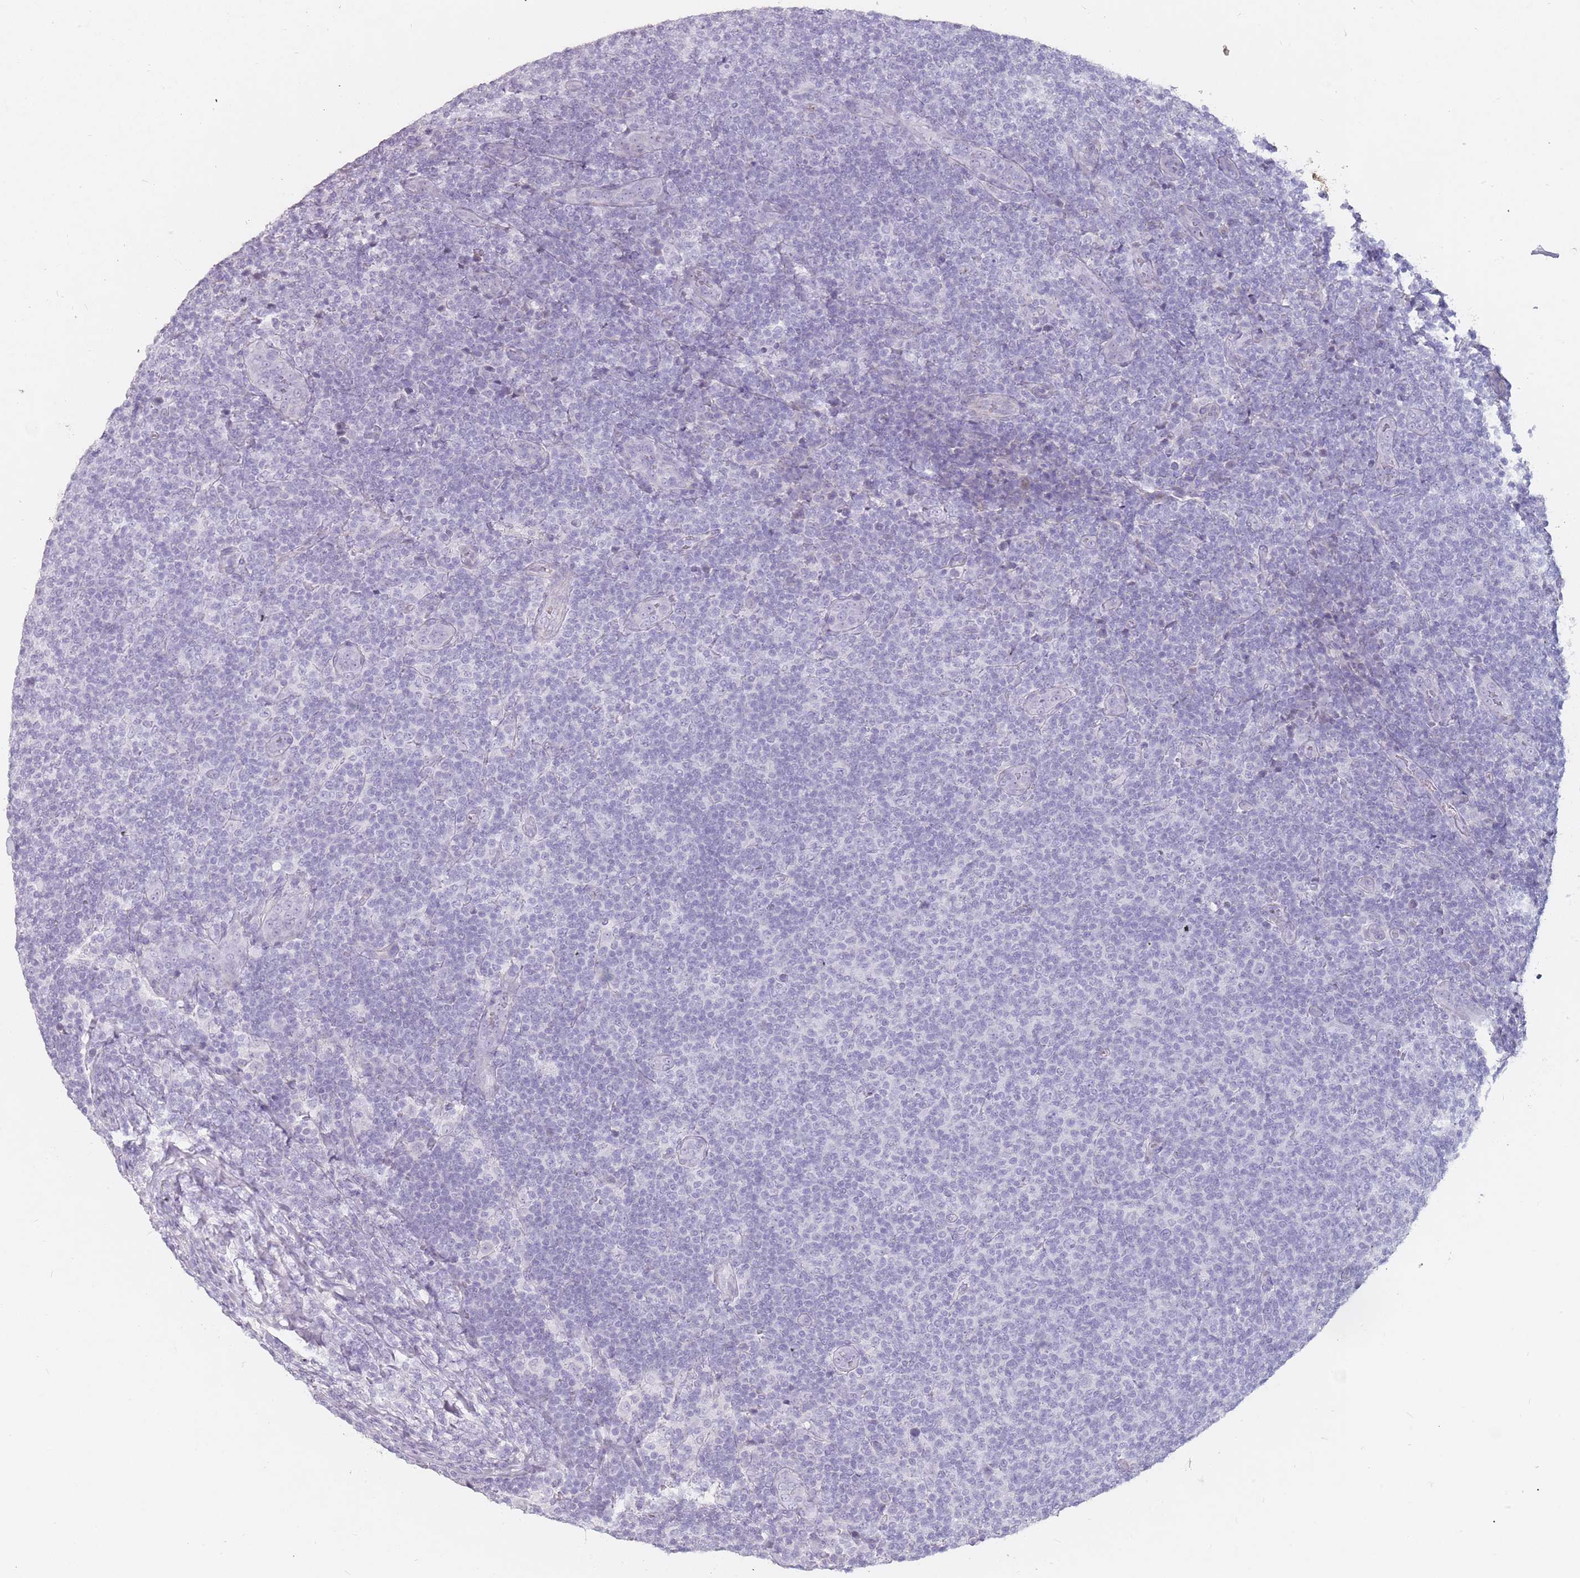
{"staining": {"intensity": "negative", "quantity": "none", "location": "none"}, "tissue": "lymphoma", "cell_type": "Tumor cells", "image_type": "cancer", "snomed": [{"axis": "morphology", "description": "Malignant lymphoma, non-Hodgkin's type, Low grade"}, {"axis": "topography", "description": "Lymph node"}], "caption": "DAB immunohistochemical staining of human low-grade malignant lymphoma, non-Hodgkin's type demonstrates no significant expression in tumor cells.", "gene": "DDX4", "patient": {"sex": "male", "age": 66}}